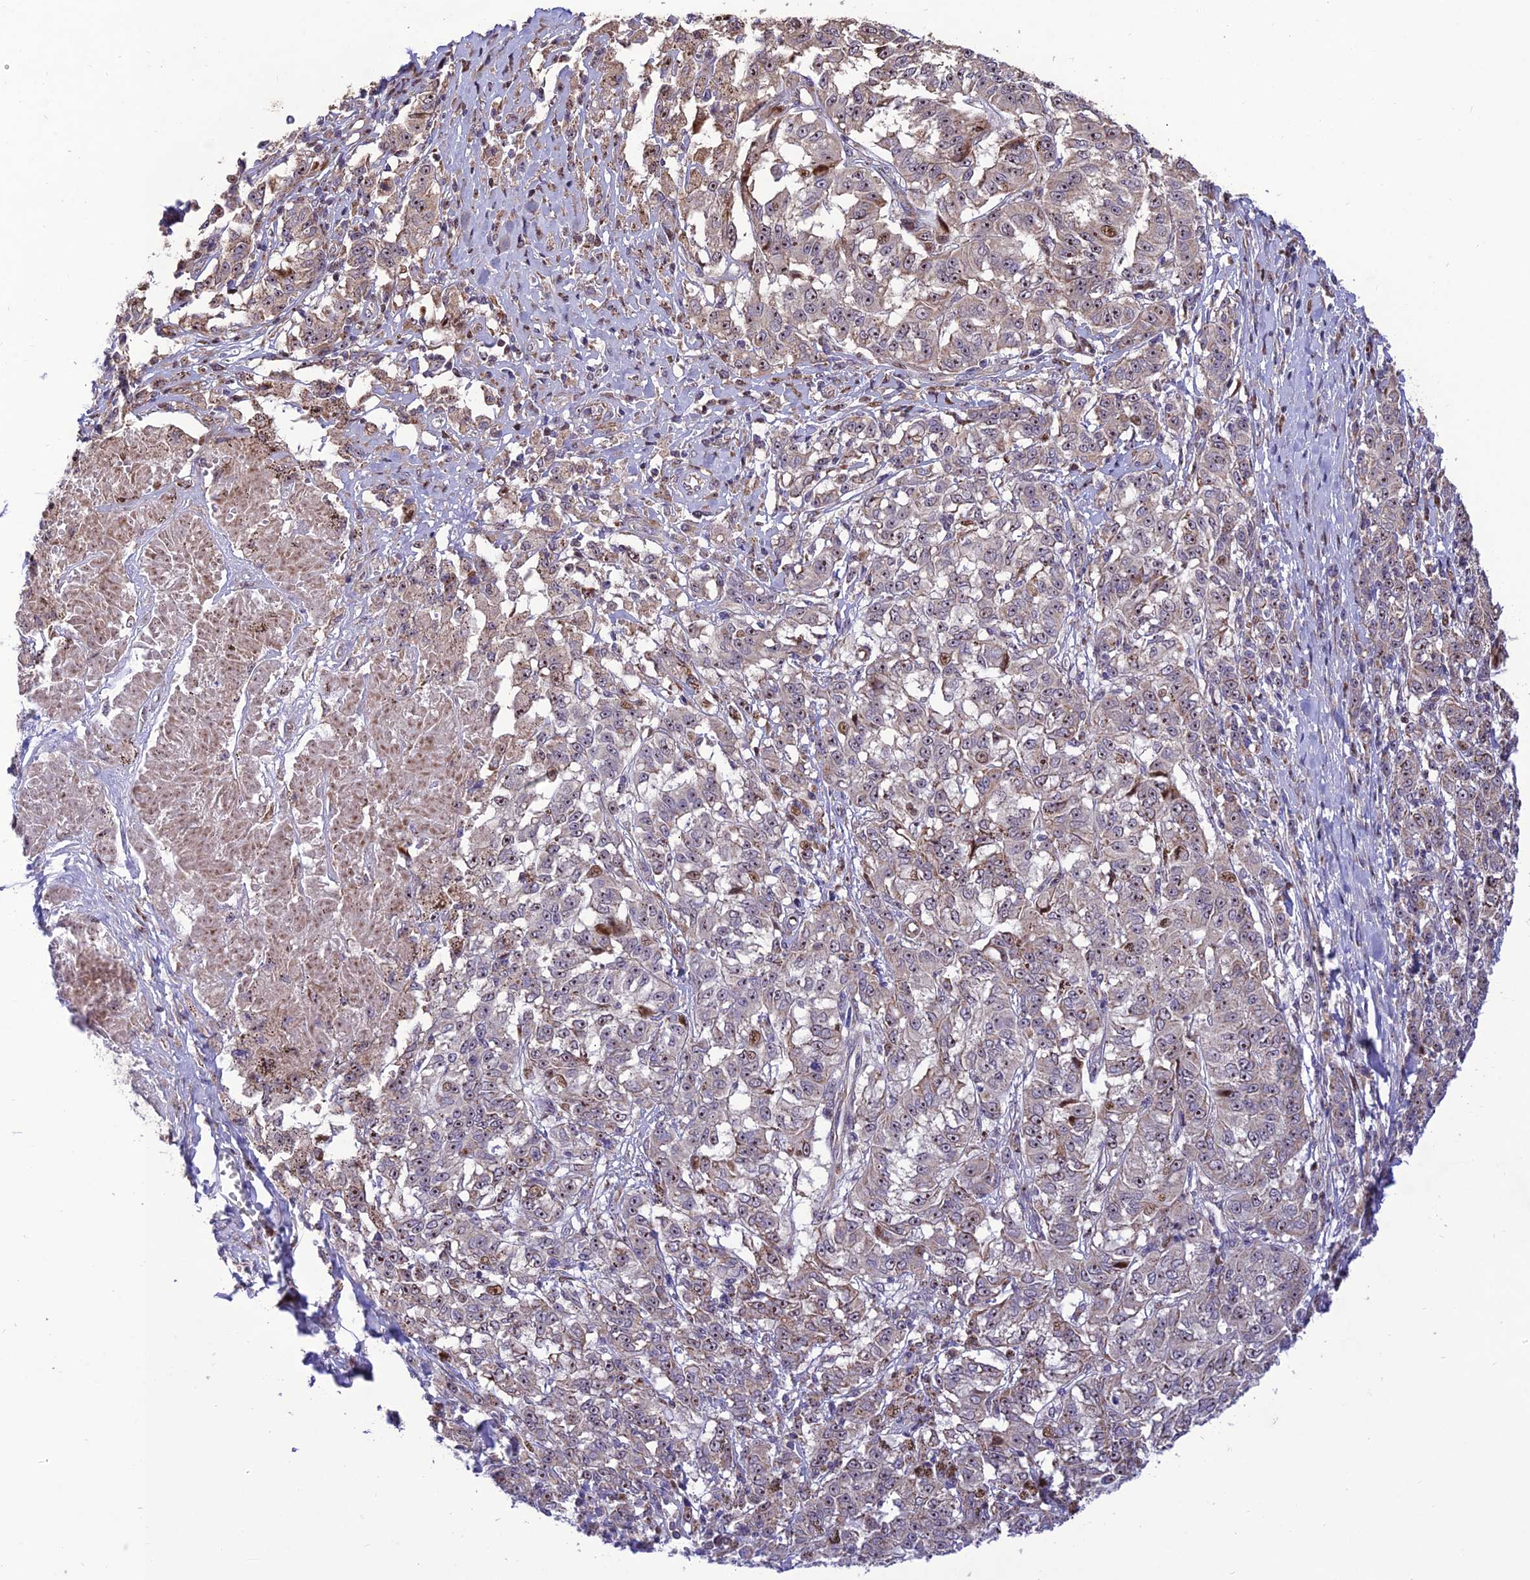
{"staining": {"intensity": "weak", "quantity": "25%-75%", "location": "cytoplasmic/membranous,nuclear"}, "tissue": "melanoma", "cell_type": "Tumor cells", "image_type": "cancer", "snomed": [{"axis": "morphology", "description": "Malignant melanoma, NOS"}, {"axis": "topography", "description": "Skin"}], "caption": "This photomicrograph exhibits immunohistochemistry staining of human malignant melanoma, with low weak cytoplasmic/membranous and nuclear expression in about 25%-75% of tumor cells.", "gene": "KBTBD7", "patient": {"sex": "female", "age": 72}}